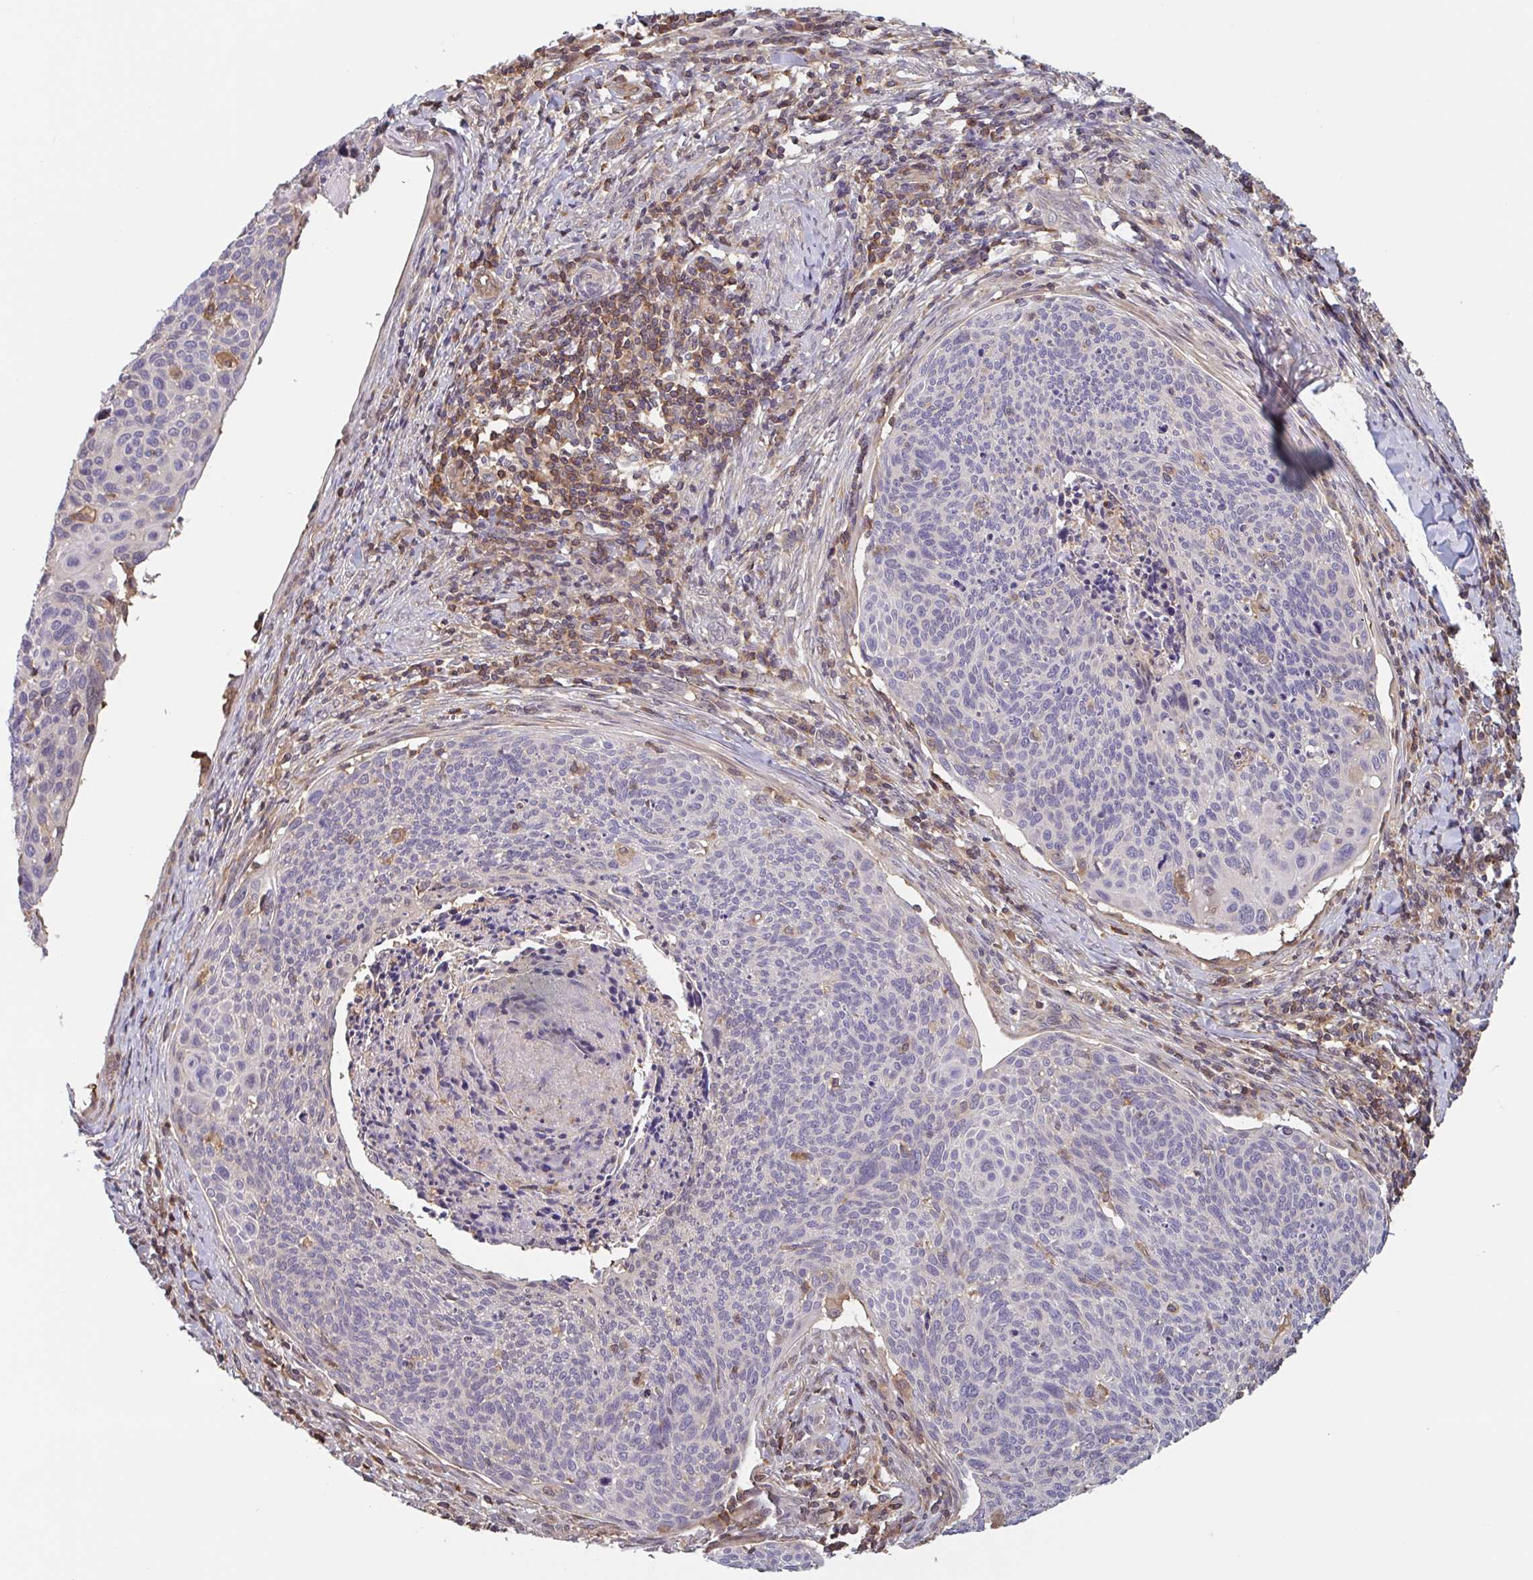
{"staining": {"intensity": "negative", "quantity": "none", "location": "none"}, "tissue": "cervical cancer", "cell_type": "Tumor cells", "image_type": "cancer", "snomed": [{"axis": "morphology", "description": "Squamous cell carcinoma, NOS"}, {"axis": "topography", "description": "Cervix"}], "caption": "Squamous cell carcinoma (cervical) stained for a protein using immunohistochemistry (IHC) demonstrates no staining tumor cells.", "gene": "OTOP2", "patient": {"sex": "female", "age": 49}}